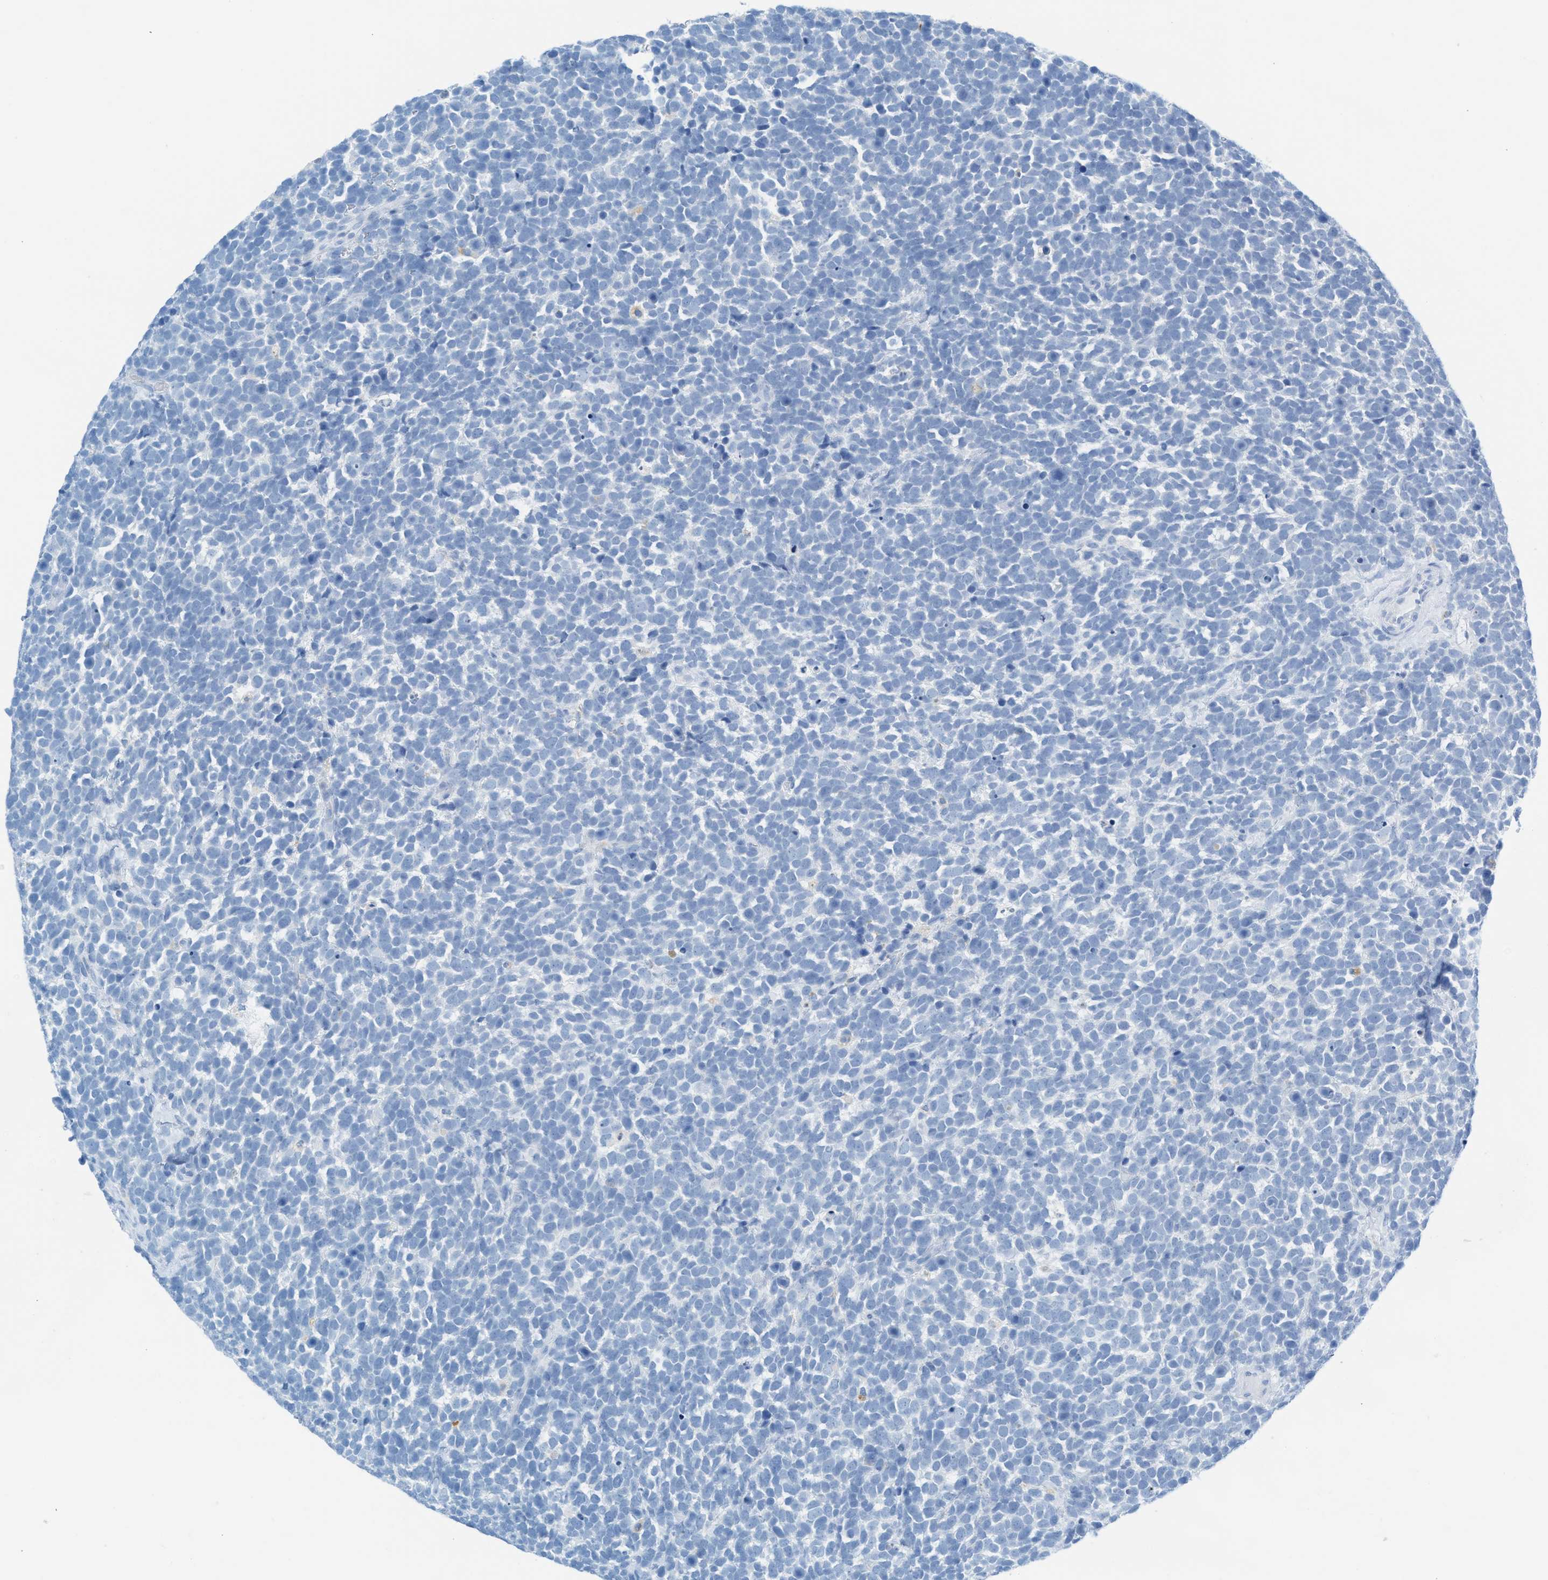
{"staining": {"intensity": "negative", "quantity": "none", "location": "none"}, "tissue": "urothelial cancer", "cell_type": "Tumor cells", "image_type": "cancer", "snomed": [{"axis": "morphology", "description": "Urothelial carcinoma, High grade"}, {"axis": "topography", "description": "Urinary bladder"}], "caption": "Urothelial carcinoma (high-grade) stained for a protein using IHC displays no expression tumor cells.", "gene": "C21orf62", "patient": {"sex": "female", "age": 82}}